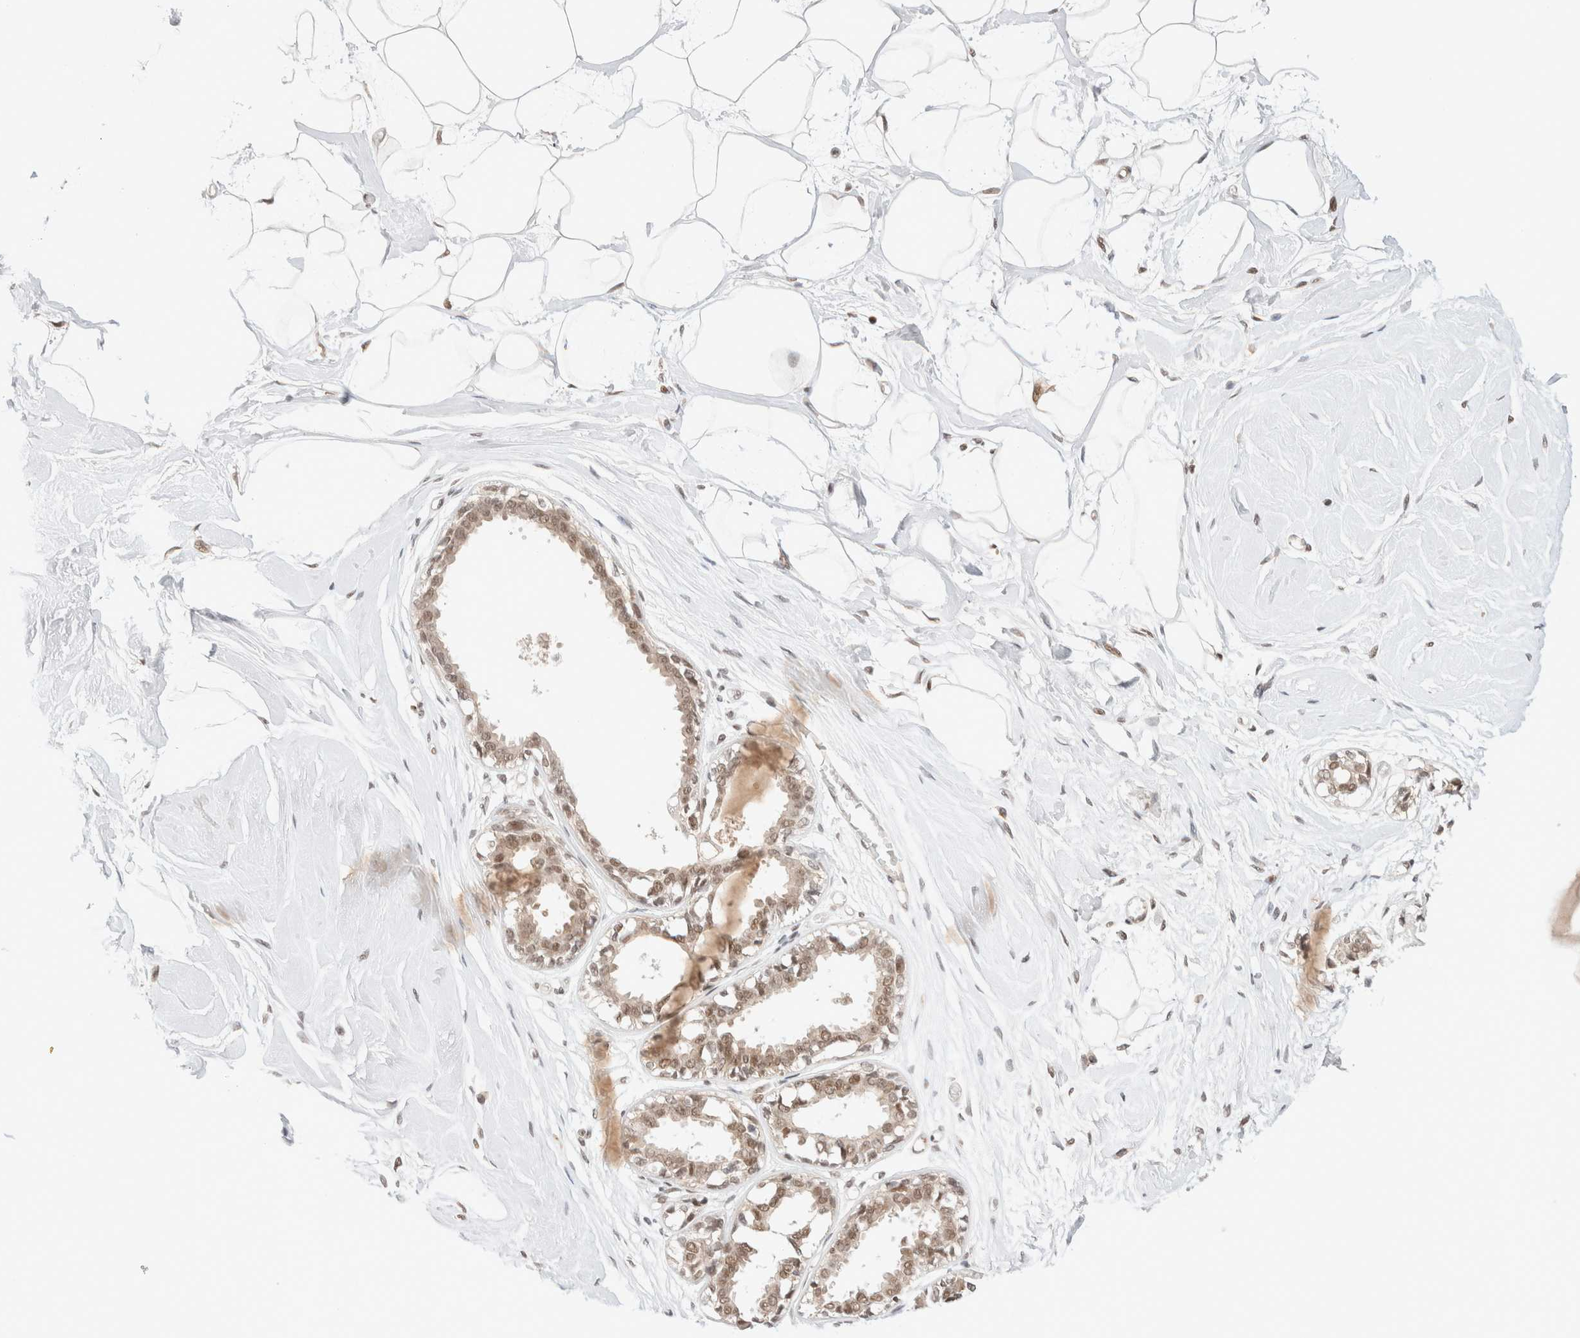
{"staining": {"intensity": "weak", "quantity": ">75%", "location": "nuclear"}, "tissue": "breast", "cell_type": "Adipocytes", "image_type": "normal", "snomed": [{"axis": "morphology", "description": "Normal tissue, NOS"}, {"axis": "topography", "description": "Breast"}], "caption": "Immunohistochemical staining of benign breast shows >75% levels of weak nuclear protein expression in approximately >75% of adipocytes. (IHC, brightfield microscopy, high magnification).", "gene": "GATAD2A", "patient": {"sex": "female", "age": 45}}